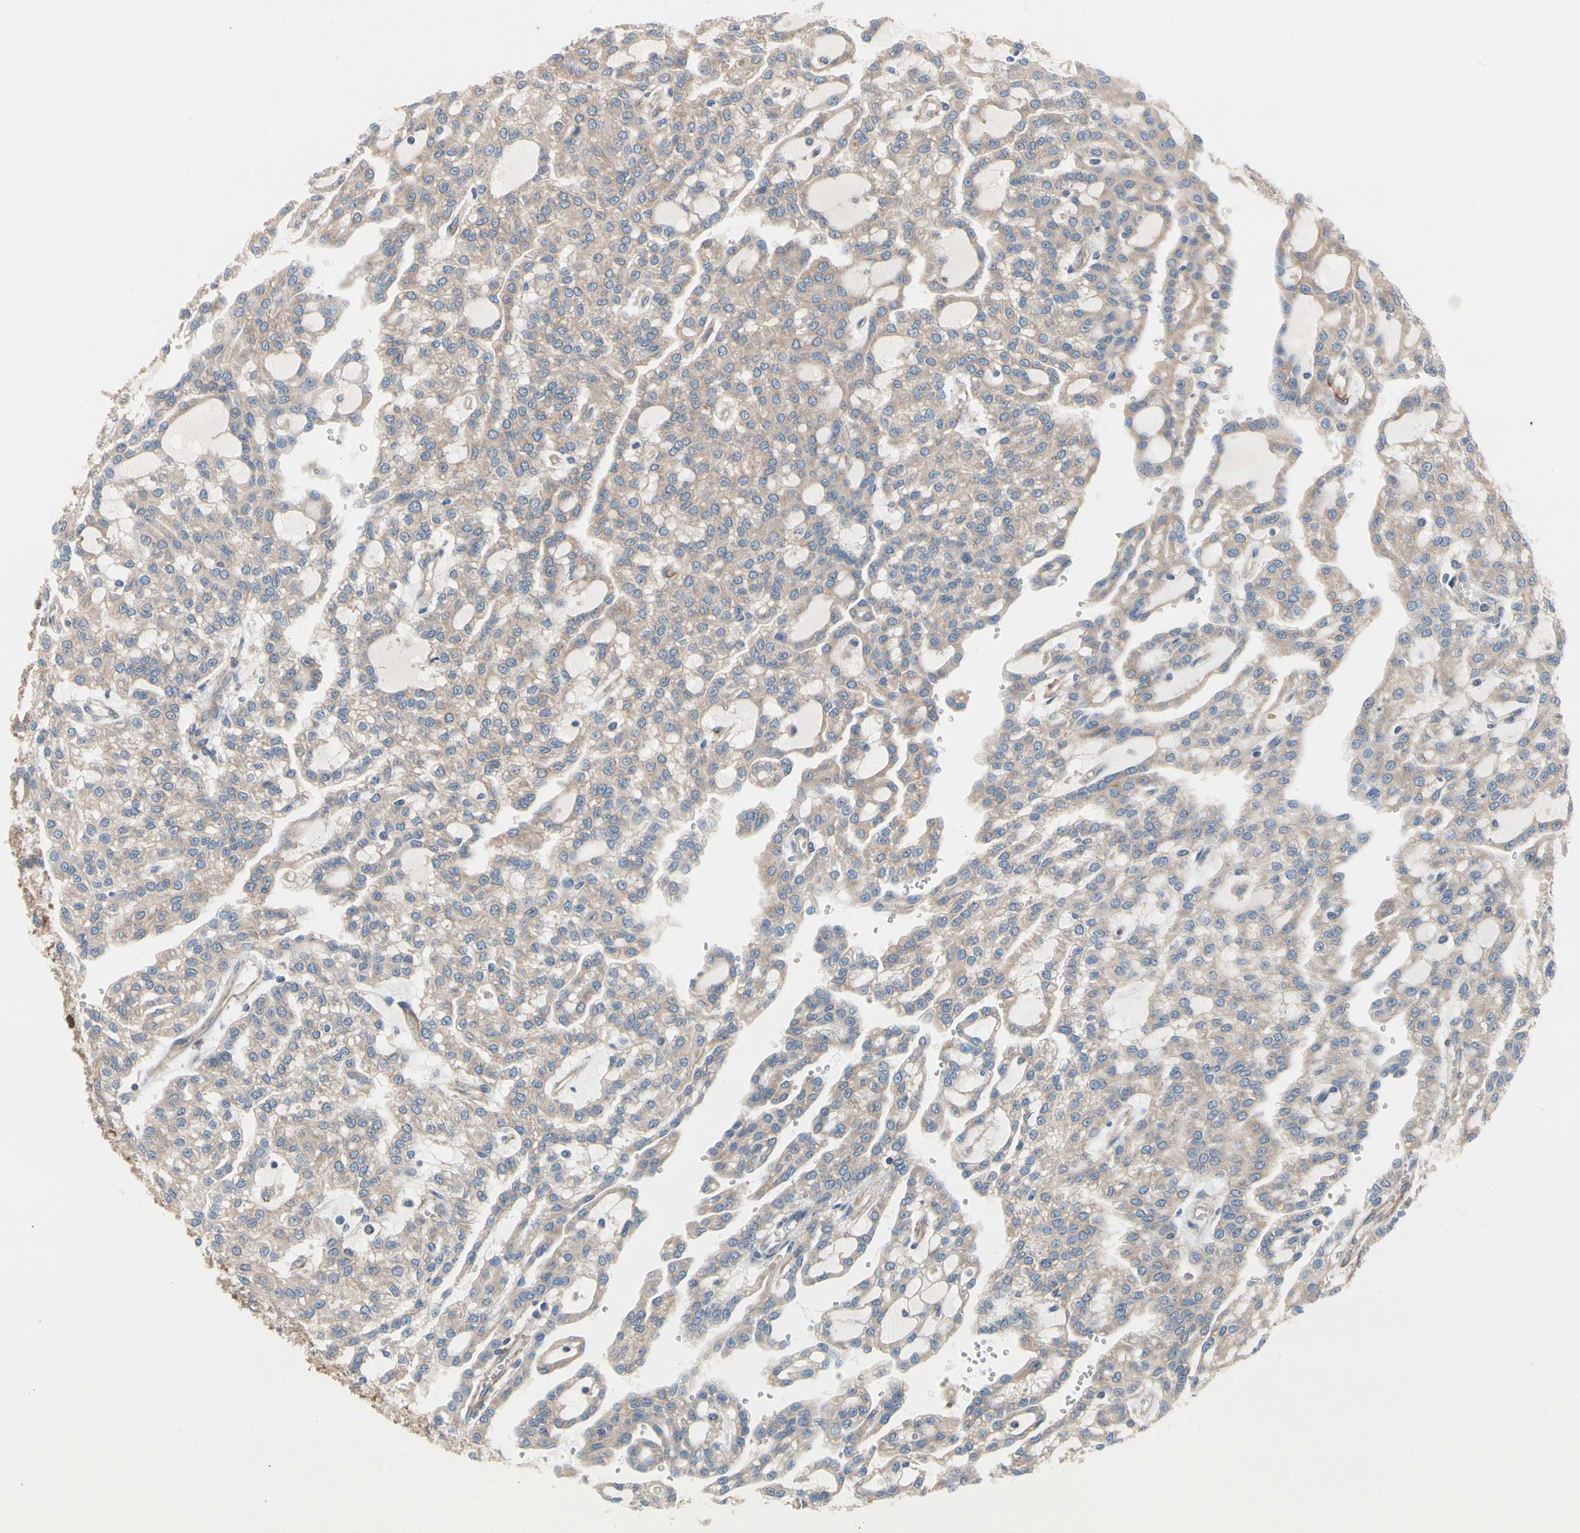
{"staining": {"intensity": "weak", "quantity": ">75%", "location": "cytoplasmic/membranous"}, "tissue": "renal cancer", "cell_type": "Tumor cells", "image_type": "cancer", "snomed": [{"axis": "morphology", "description": "Adenocarcinoma, NOS"}, {"axis": "topography", "description": "Kidney"}], "caption": "Renal cancer stained with a protein marker reveals weak staining in tumor cells.", "gene": "ROCK1", "patient": {"sex": "male", "age": 63}}